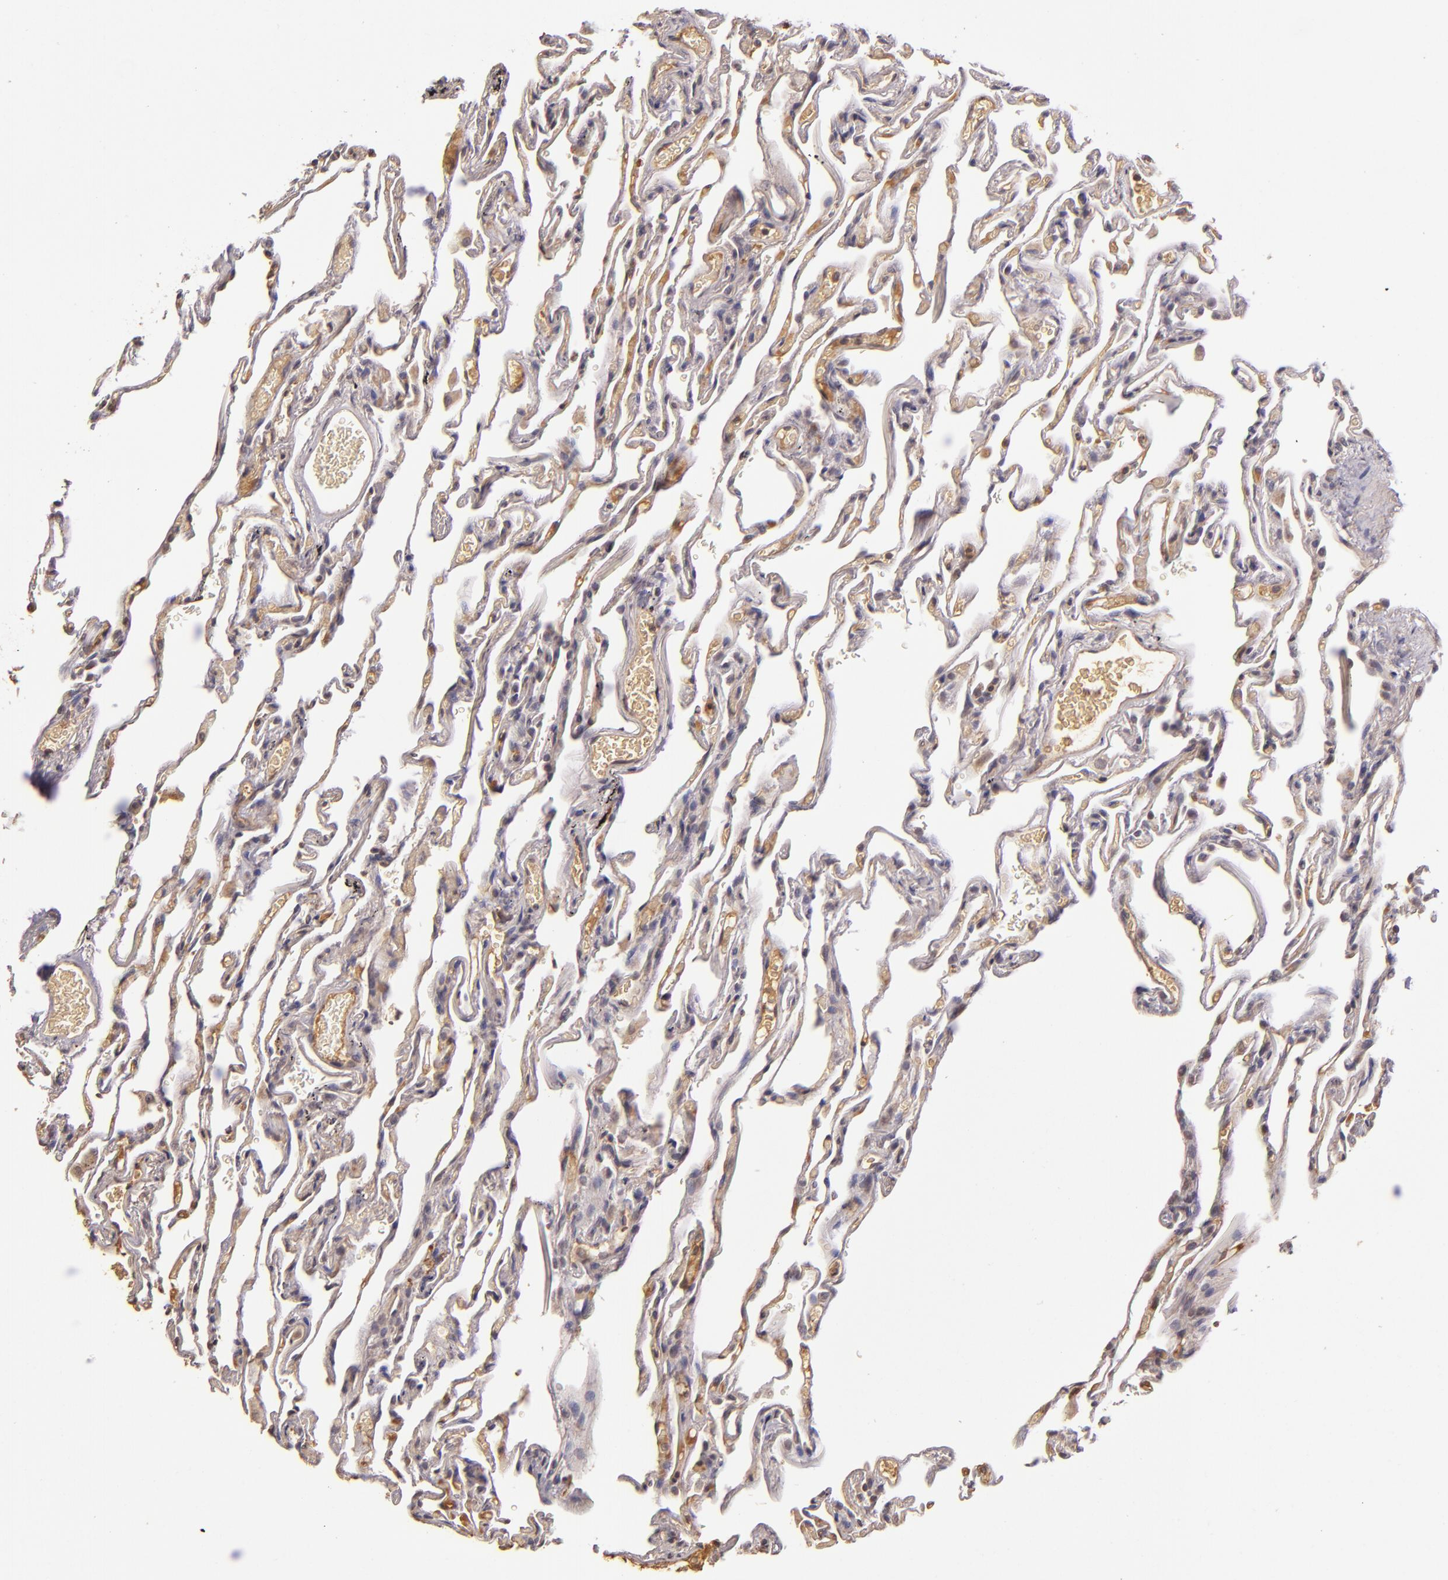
{"staining": {"intensity": "negative", "quantity": "none", "location": "none"}, "tissue": "lung", "cell_type": "Alveolar cells", "image_type": "normal", "snomed": [{"axis": "morphology", "description": "Normal tissue, NOS"}, {"axis": "morphology", "description": "Inflammation, NOS"}, {"axis": "topography", "description": "Lung"}], "caption": "A histopathology image of human lung is negative for staining in alveolar cells. Nuclei are stained in blue.", "gene": "ABL1", "patient": {"sex": "male", "age": 69}}